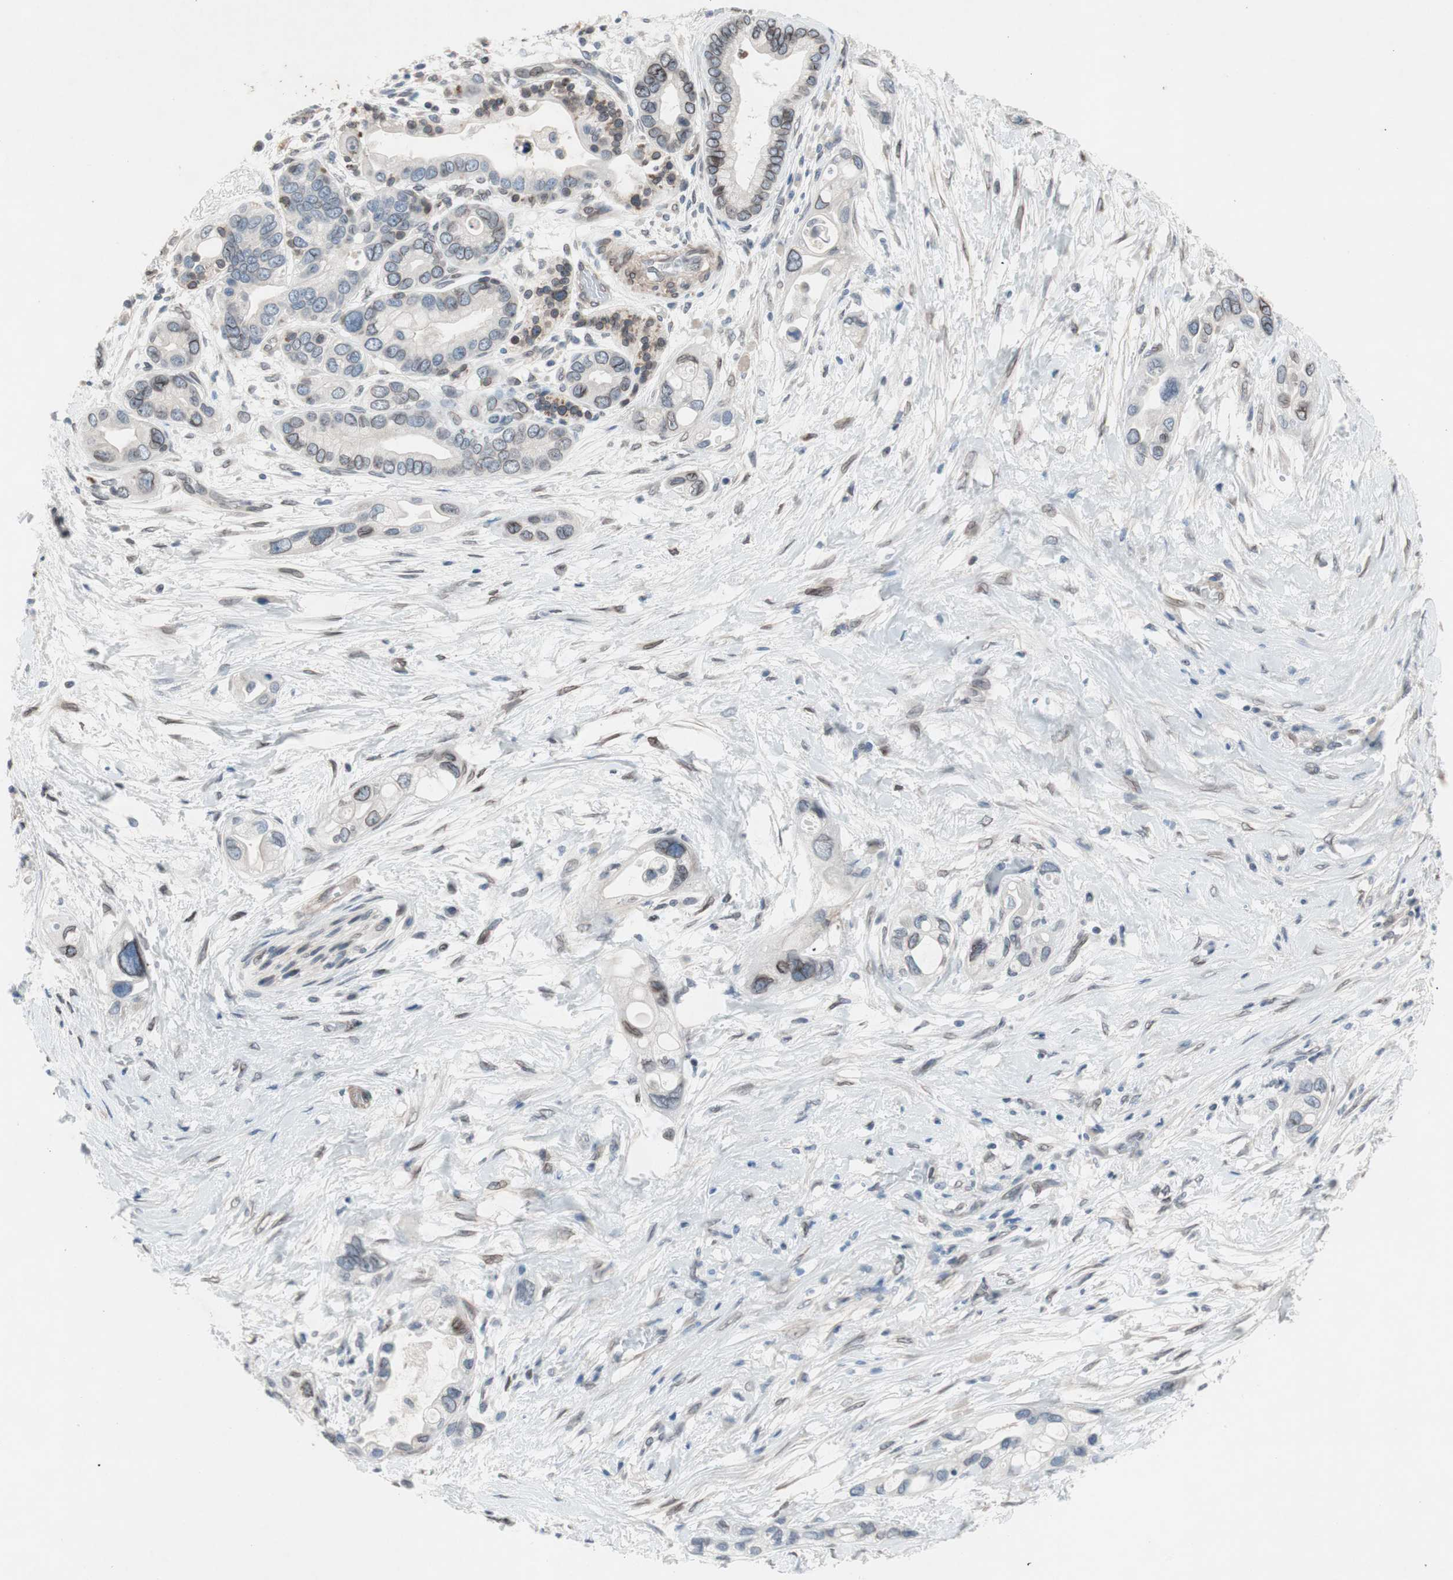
{"staining": {"intensity": "moderate", "quantity": "<25%", "location": "cytoplasmic/membranous,nuclear"}, "tissue": "pancreatic cancer", "cell_type": "Tumor cells", "image_type": "cancer", "snomed": [{"axis": "morphology", "description": "Adenocarcinoma, NOS"}, {"axis": "topography", "description": "Pancreas"}], "caption": "Pancreatic cancer (adenocarcinoma) stained with a brown dye reveals moderate cytoplasmic/membranous and nuclear positive staining in about <25% of tumor cells.", "gene": "ARNT2", "patient": {"sex": "female", "age": 77}}